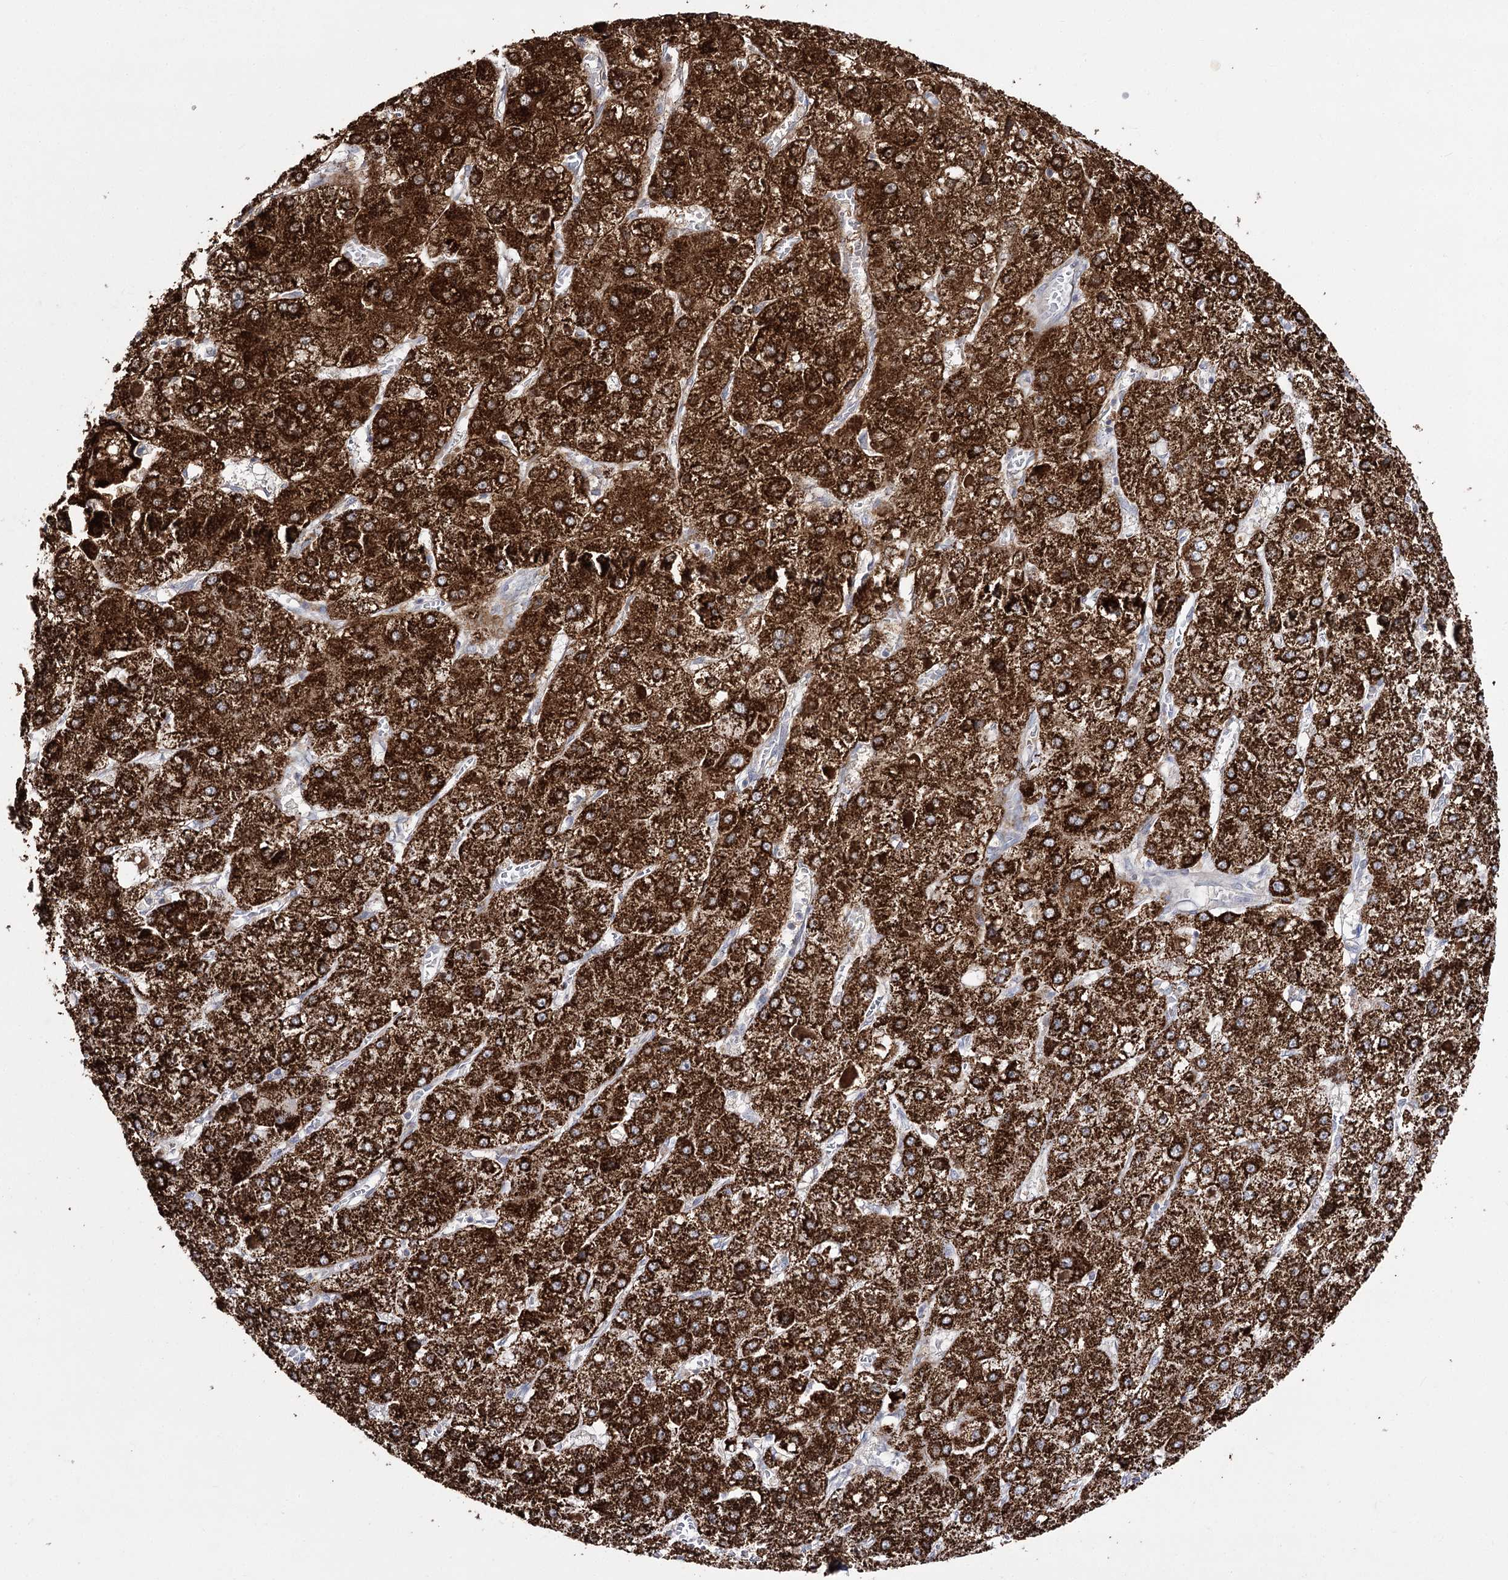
{"staining": {"intensity": "strong", "quantity": ">75%", "location": "cytoplasmic/membranous"}, "tissue": "liver cancer", "cell_type": "Tumor cells", "image_type": "cancer", "snomed": [{"axis": "morphology", "description": "Carcinoma, Hepatocellular, NOS"}, {"axis": "topography", "description": "Liver"}], "caption": "Immunohistochemical staining of liver cancer (hepatocellular carcinoma) exhibits high levels of strong cytoplasmic/membranous protein expression in about >75% of tumor cells. (IHC, brightfield microscopy, high magnification).", "gene": "NADK2", "patient": {"sex": "female", "age": 73}}